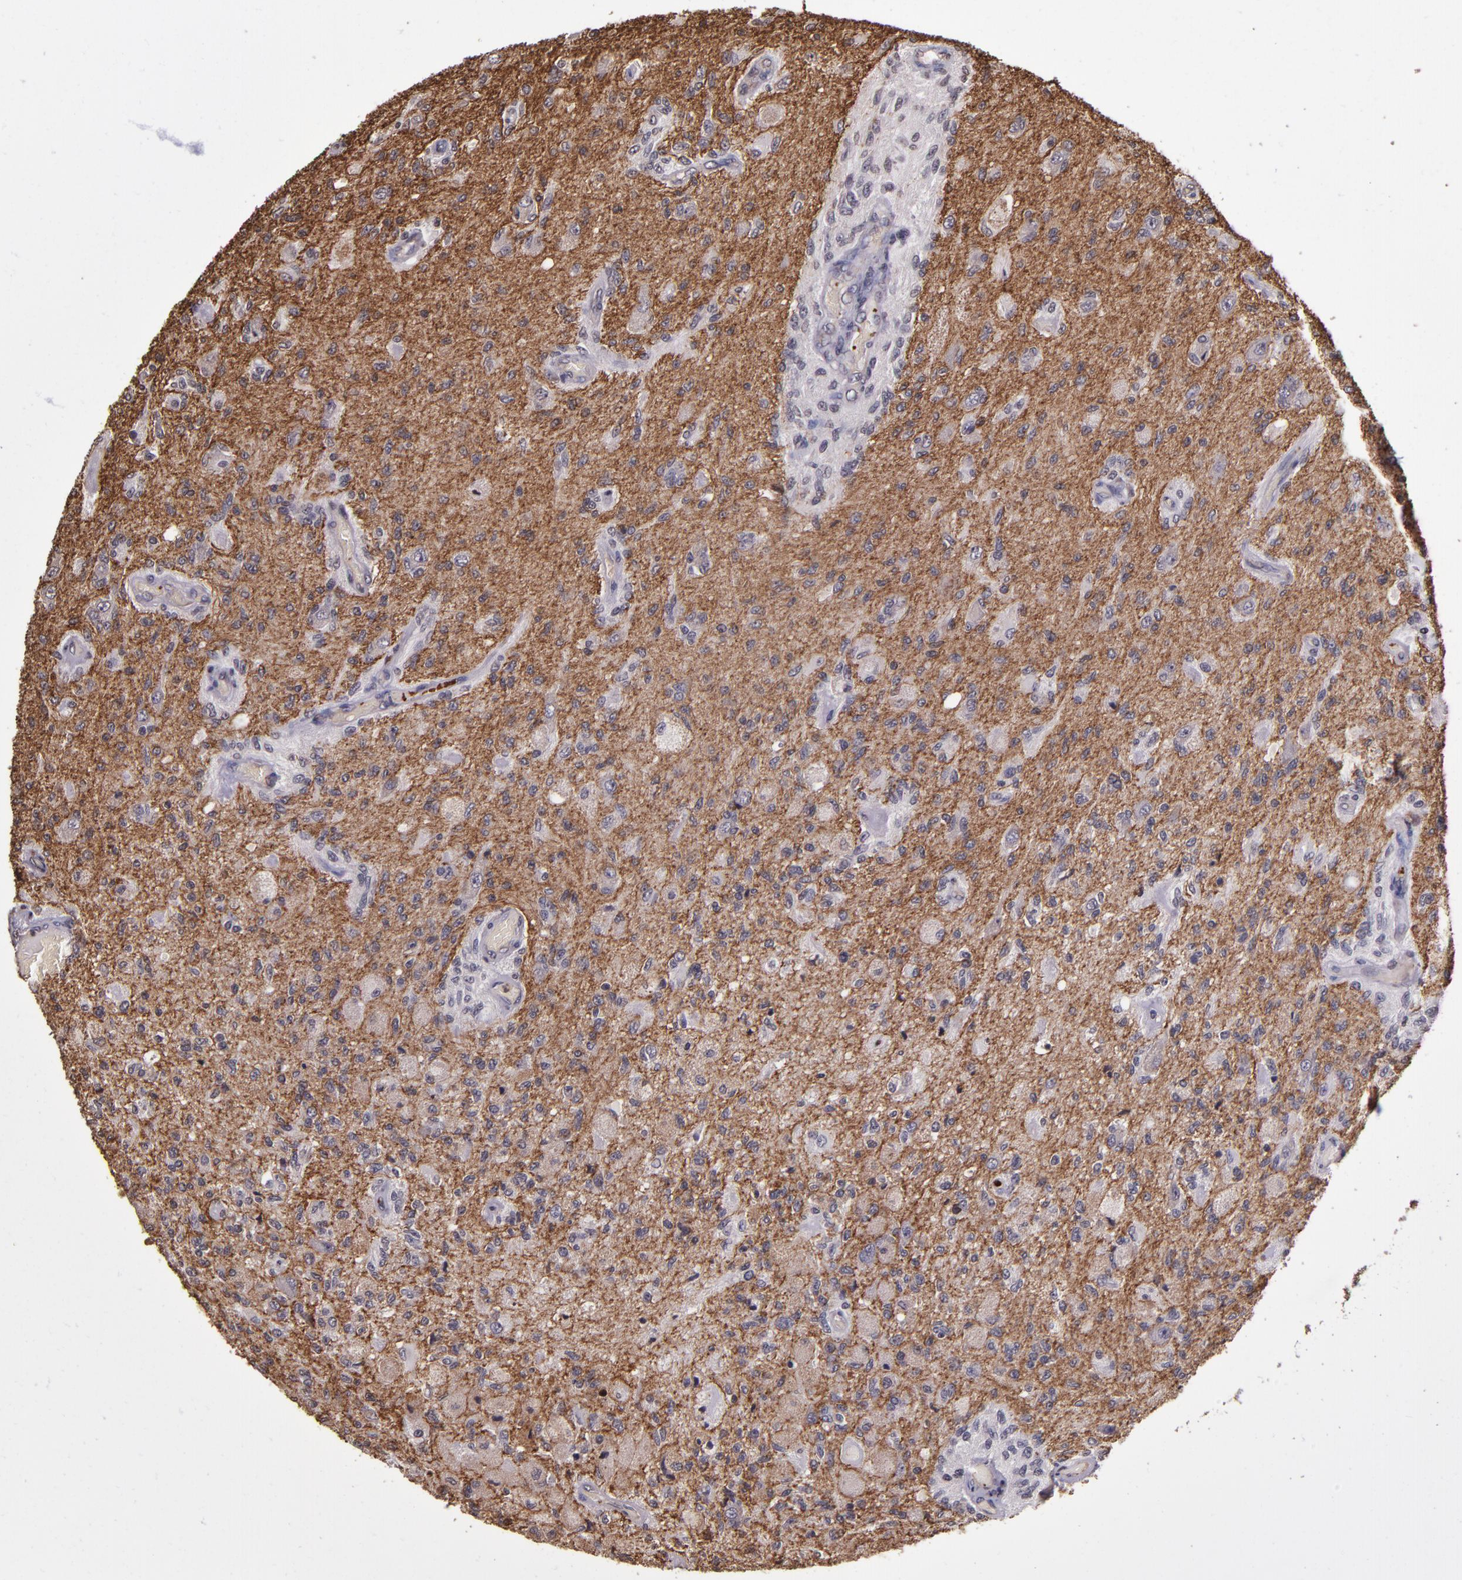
{"staining": {"intensity": "moderate", "quantity": "25%-75%", "location": "cytoplasmic/membranous"}, "tissue": "glioma", "cell_type": "Tumor cells", "image_type": "cancer", "snomed": [{"axis": "morphology", "description": "Normal tissue, NOS"}, {"axis": "morphology", "description": "Glioma, malignant, High grade"}, {"axis": "topography", "description": "Cerebral cortex"}], "caption": "Immunohistochemical staining of human high-grade glioma (malignant) shows medium levels of moderate cytoplasmic/membranous positivity in about 25%-75% of tumor cells. (brown staining indicates protein expression, while blue staining denotes nuclei).", "gene": "SLC2A3", "patient": {"sex": "male", "age": 77}}